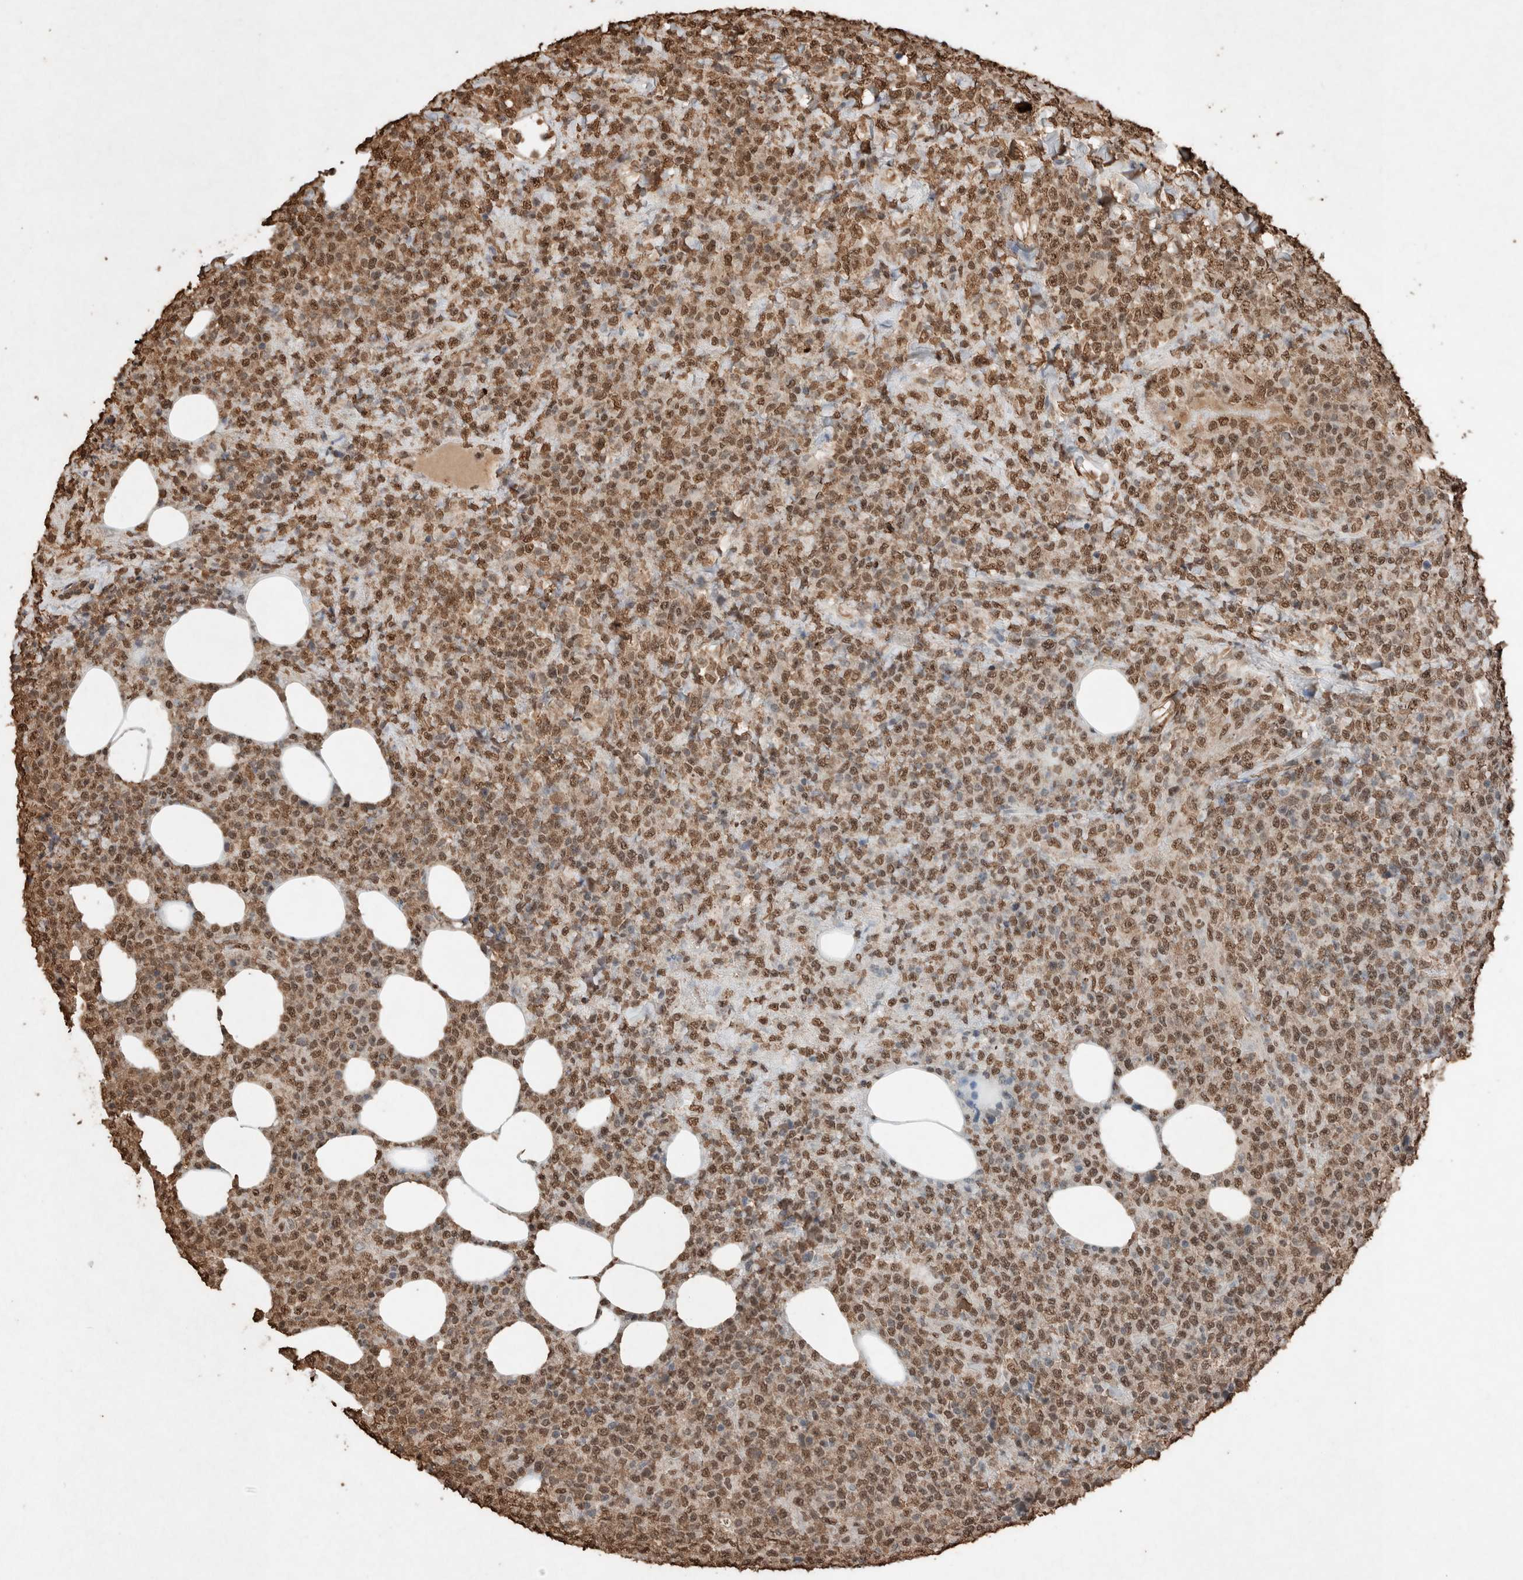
{"staining": {"intensity": "moderate", "quantity": ">75%", "location": "nuclear"}, "tissue": "lymphoma", "cell_type": "Tumor cells", "image_type": "cancer", "snomed": [{"axis": "morphology", "description": "Malignant lymphoma, non-Hodgkin's type, High grade"}, {"axis": "topography", "description": "Lymph node"}], "caption": "Immunohistochemistry of human high-grade malignant lymphoma, non-Hodgkin's type displays medium levels of moderate nuclear expression in approximately >75% of tumor cells. Ihc stains the protein in brown and the nuclei are stained blue.", "gene": "FSTL3", "patient": {"sex": "male", "age": 13}}